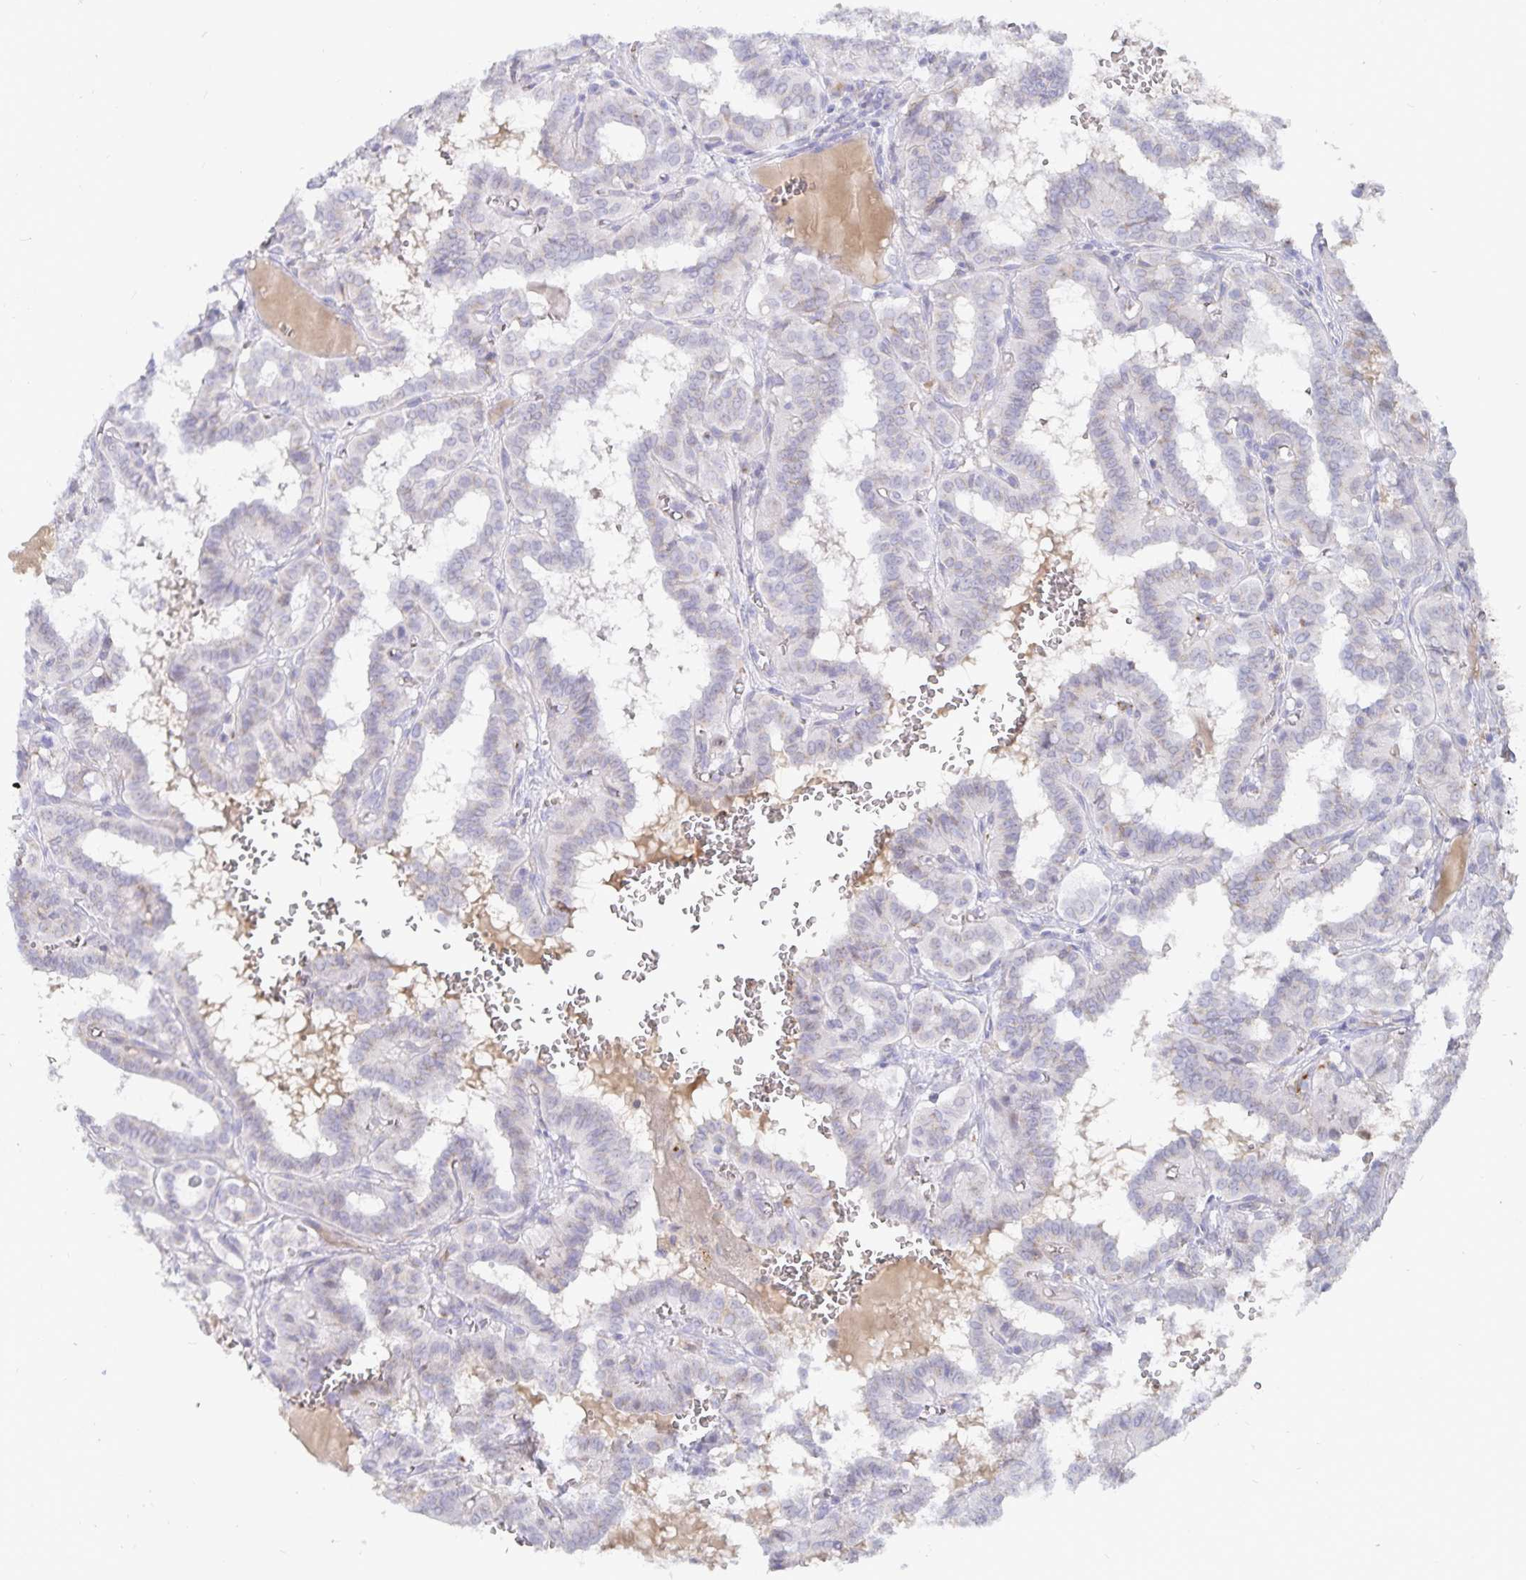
{"staining": {"intensity": "negative", "quantity": "none", "location": "none"}, "tissue": "thyroid cancer", "cell_type": "Tumor cells", "image_type": "cancer", "snomed": [{"axis": "morphology", "description": "Papillary adenocarcinoma, NOS"}, {"axis": "topography", "description": "Thyroid gland"}], "caption": "Thyroid cancer was stained to show a protein in brown. There is no significant positivity in tumor cells.", "gene": "PKHD1", "patient": {"sex": "female", "age": 21}}